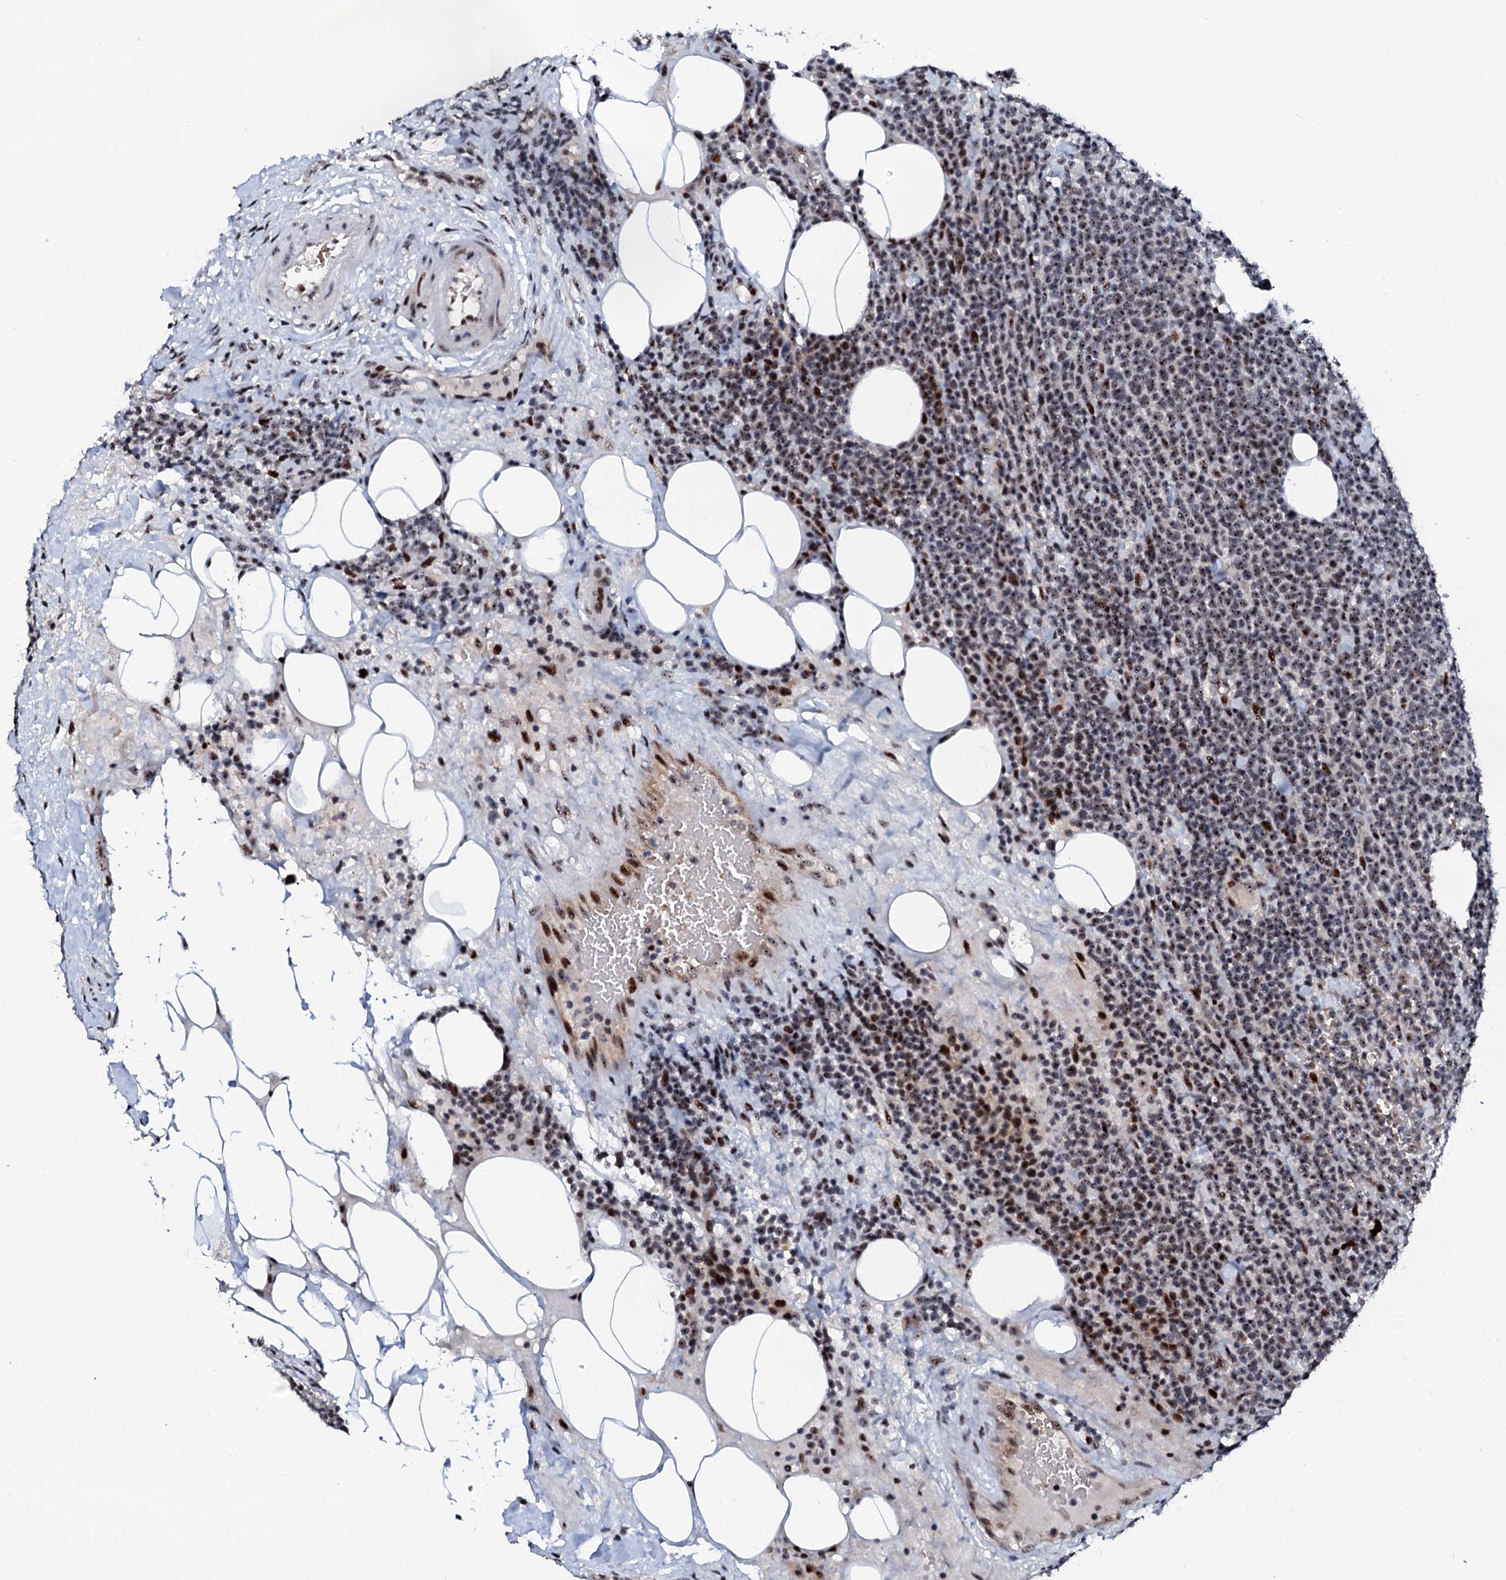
{"staining": {"intensity": "moderate", "quantity": ">75%", "location": "nuclear"}, "tissue": "lymphoma", "cell_type": "Tumor cells", "image_type": "cancer", "snomed": [{"axis": "morphology", "description": "Malignant lymphoma, non-Hodgkin's type, High grade"}, {"axis": "topography", "description": "Lymph node"}], "caption": "Tumor cells display medium levels of moderate nuclear expression in about >75% of cells in human malignant lymphoma, non-Hodgkin's type (high-grade). The staining was performed using DAB to visualize the protein expression in brown, while the nuclei were stained in blue with hematoxylin (Magnification: 20x).", "gene": "NEUROG3", "patient": {"sex": "male", "age": 61}}